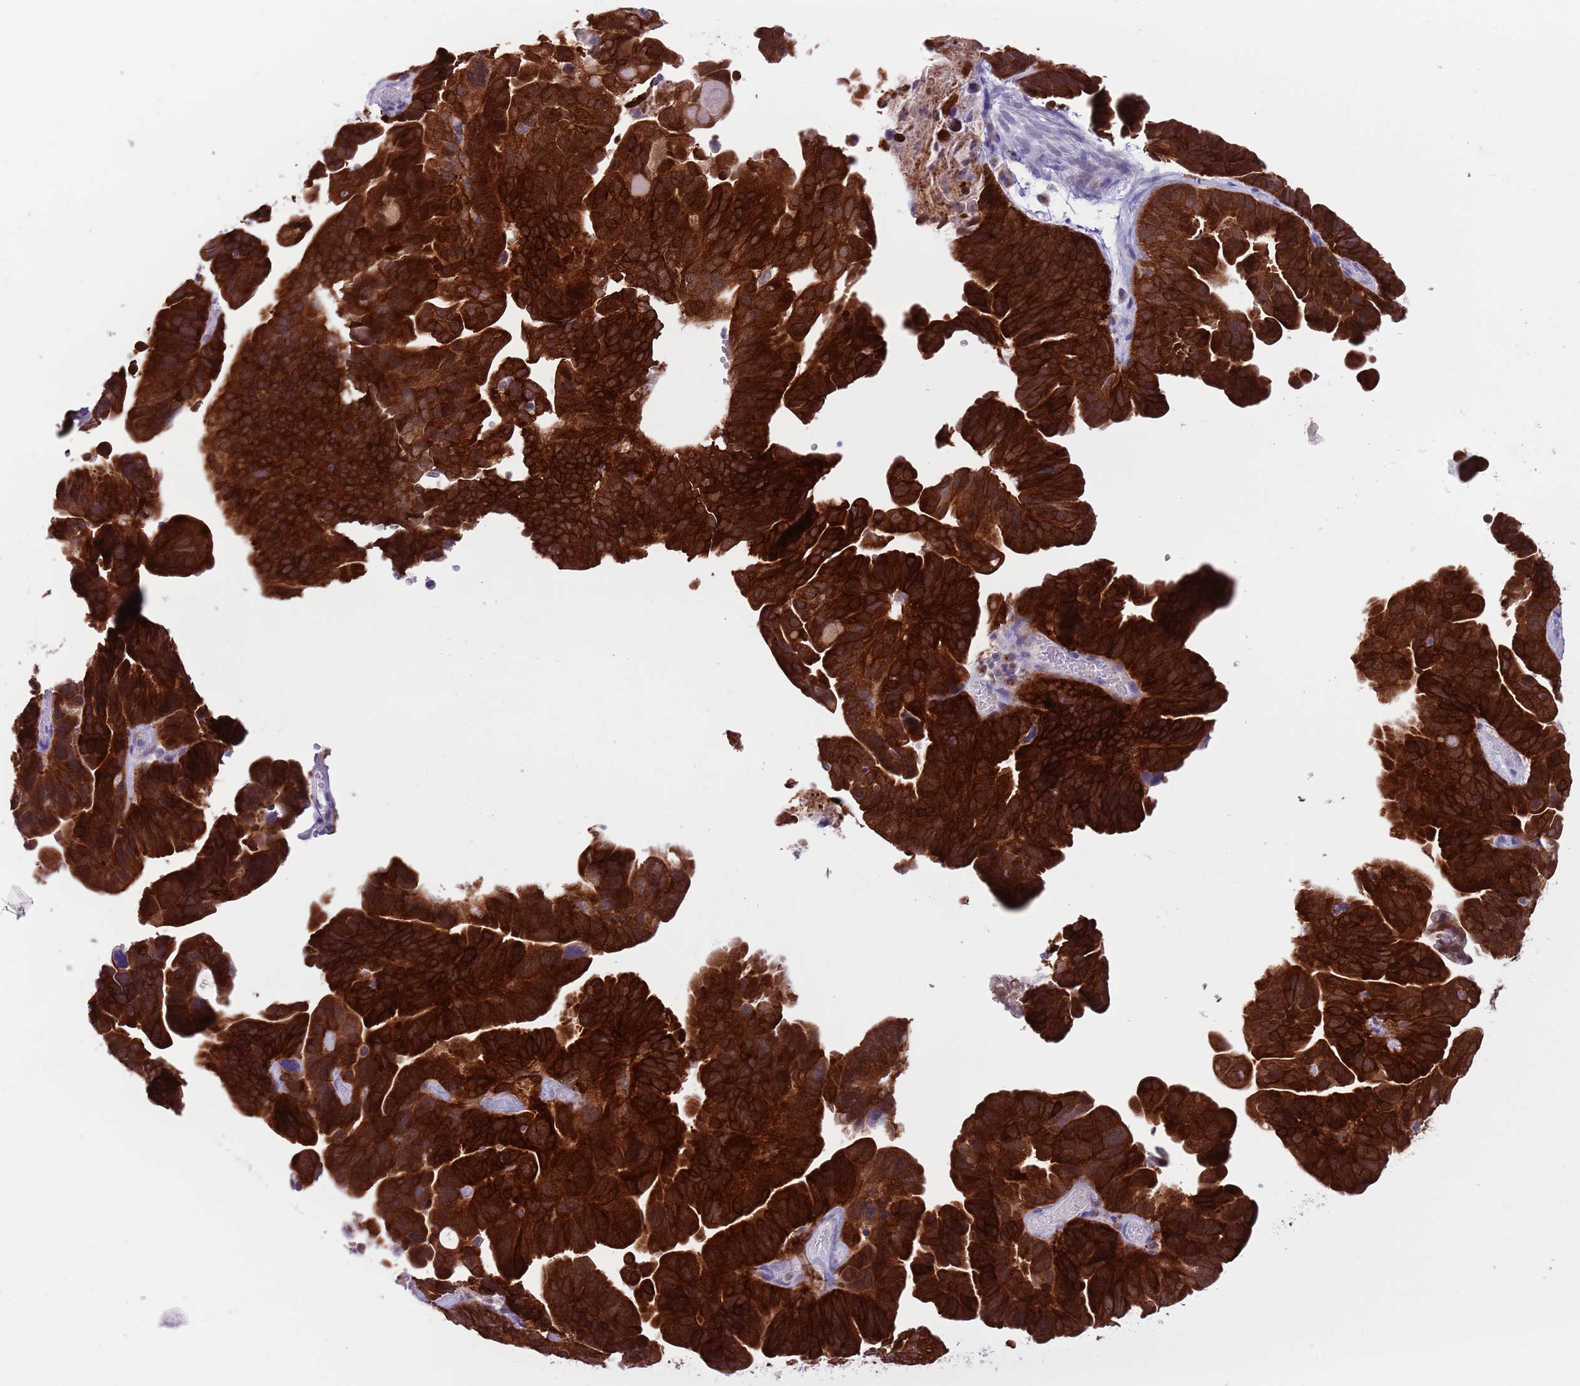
{"staining": {"intensity": "strong", "quantity": ">75%", "location": "cytoplasmic/membranous,nuclear"}, "tissue": "ovarian cancer", "cell_type": "Tumor cells", "image_type": "cancer", "snomed": [{"axis": "morphology", "description": "Cystadenocarcinoma, serous, NOS"}, {"axis": "topography", "description": "Ovary"}], "caption": "A brown stain labels strong cytoplasmic/membranous and nuclear expression of a protein in human ovarian cancer tumor cells. (IHC, brightfield microscopy, high magnification).", "gene": "PFKFB2", "patient": {"sex": "female", "age": 56}}